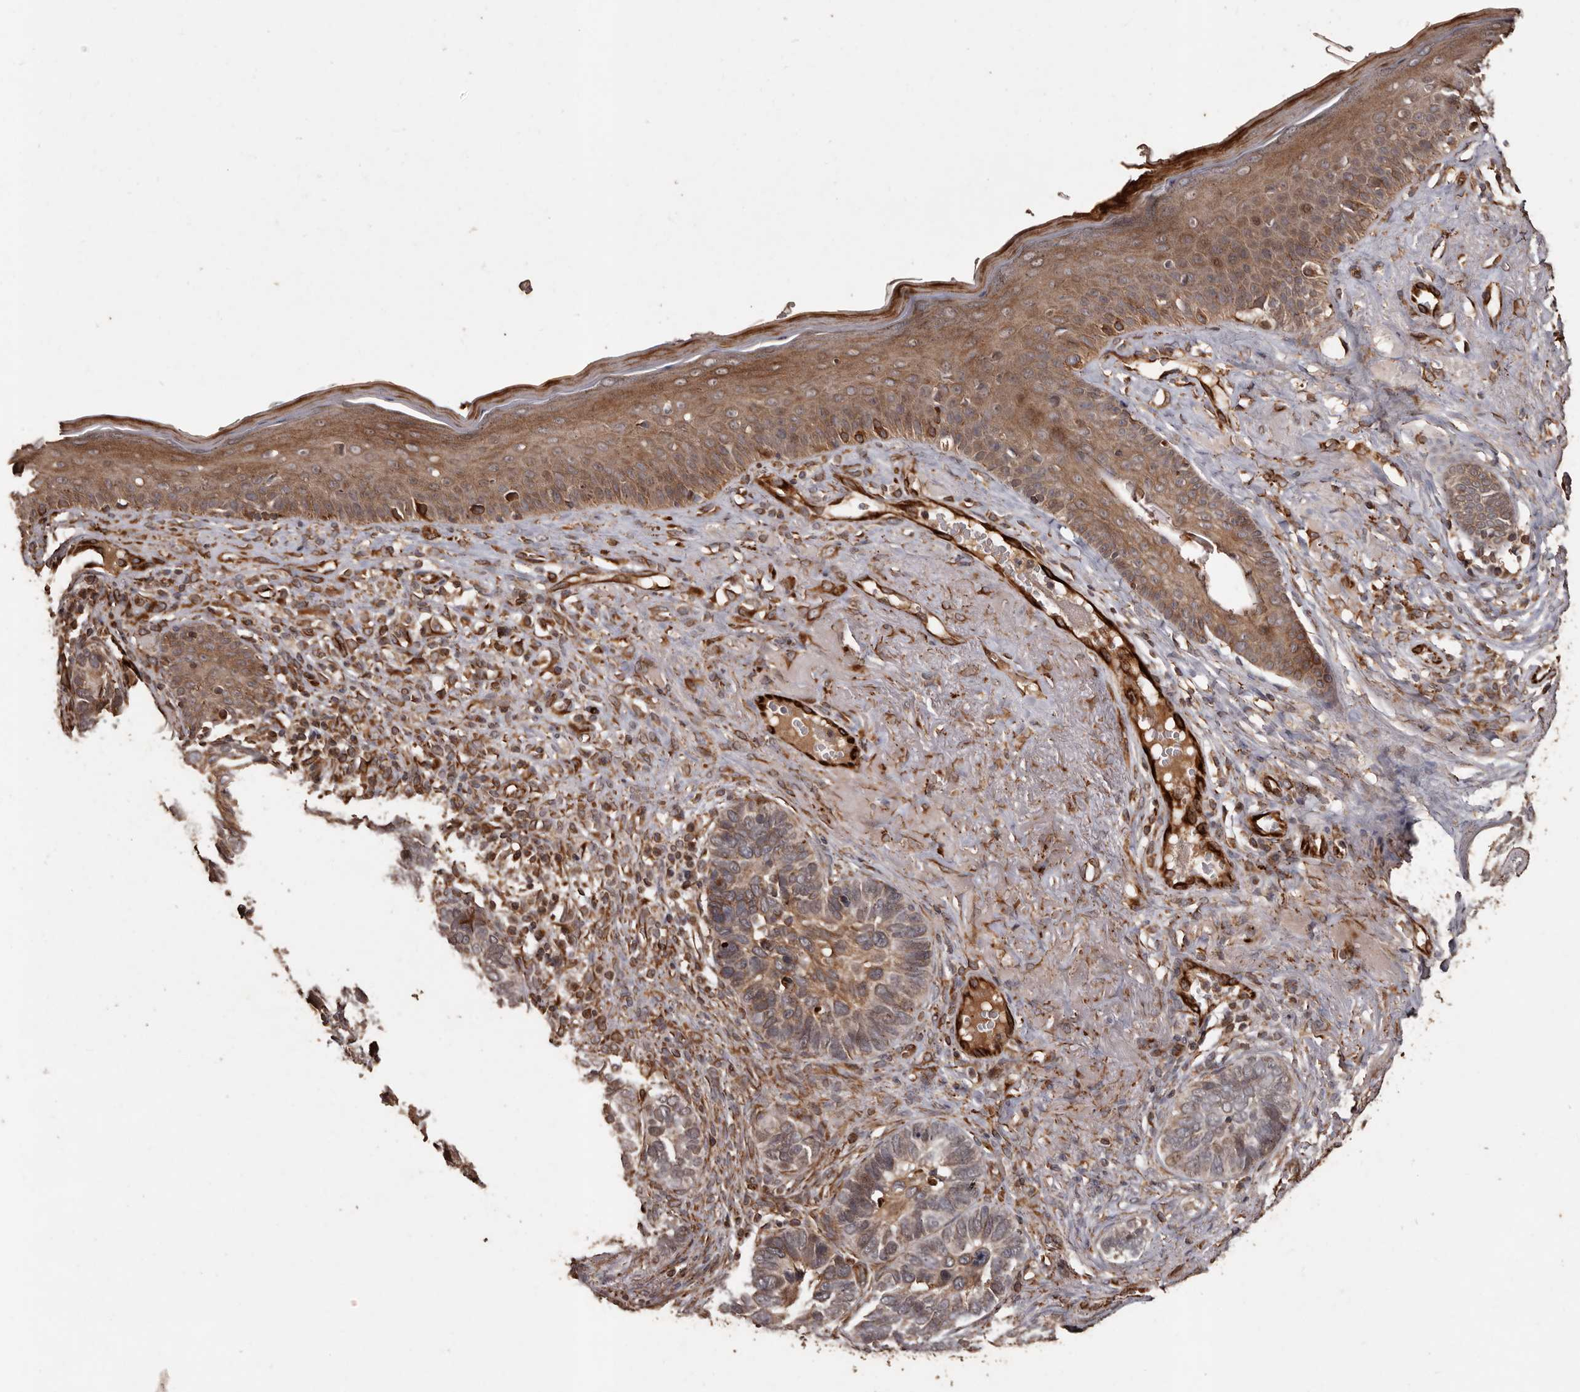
{"staining": {"intensity": "weak", "quantity": ">75%", "location": "cytoplasmic/membranous"}, "tissue": "skin cancer", "cell_type": "Tumor cells", "image_type": "cancer", "snomed": [{"axis": "morphology", "description": "Basal cell carcinoma"}, {"axis": "topography", "description": "Skin"}], "caption": "Skin cancer (basal cell carcinoma) stained for a protein (brown) exhibits weak cytoplasmic/membranous positive expression in approximately >75% of tumor cells.", "gene": "BRAT1", "patient": {"sex": "male", "age": 62}}